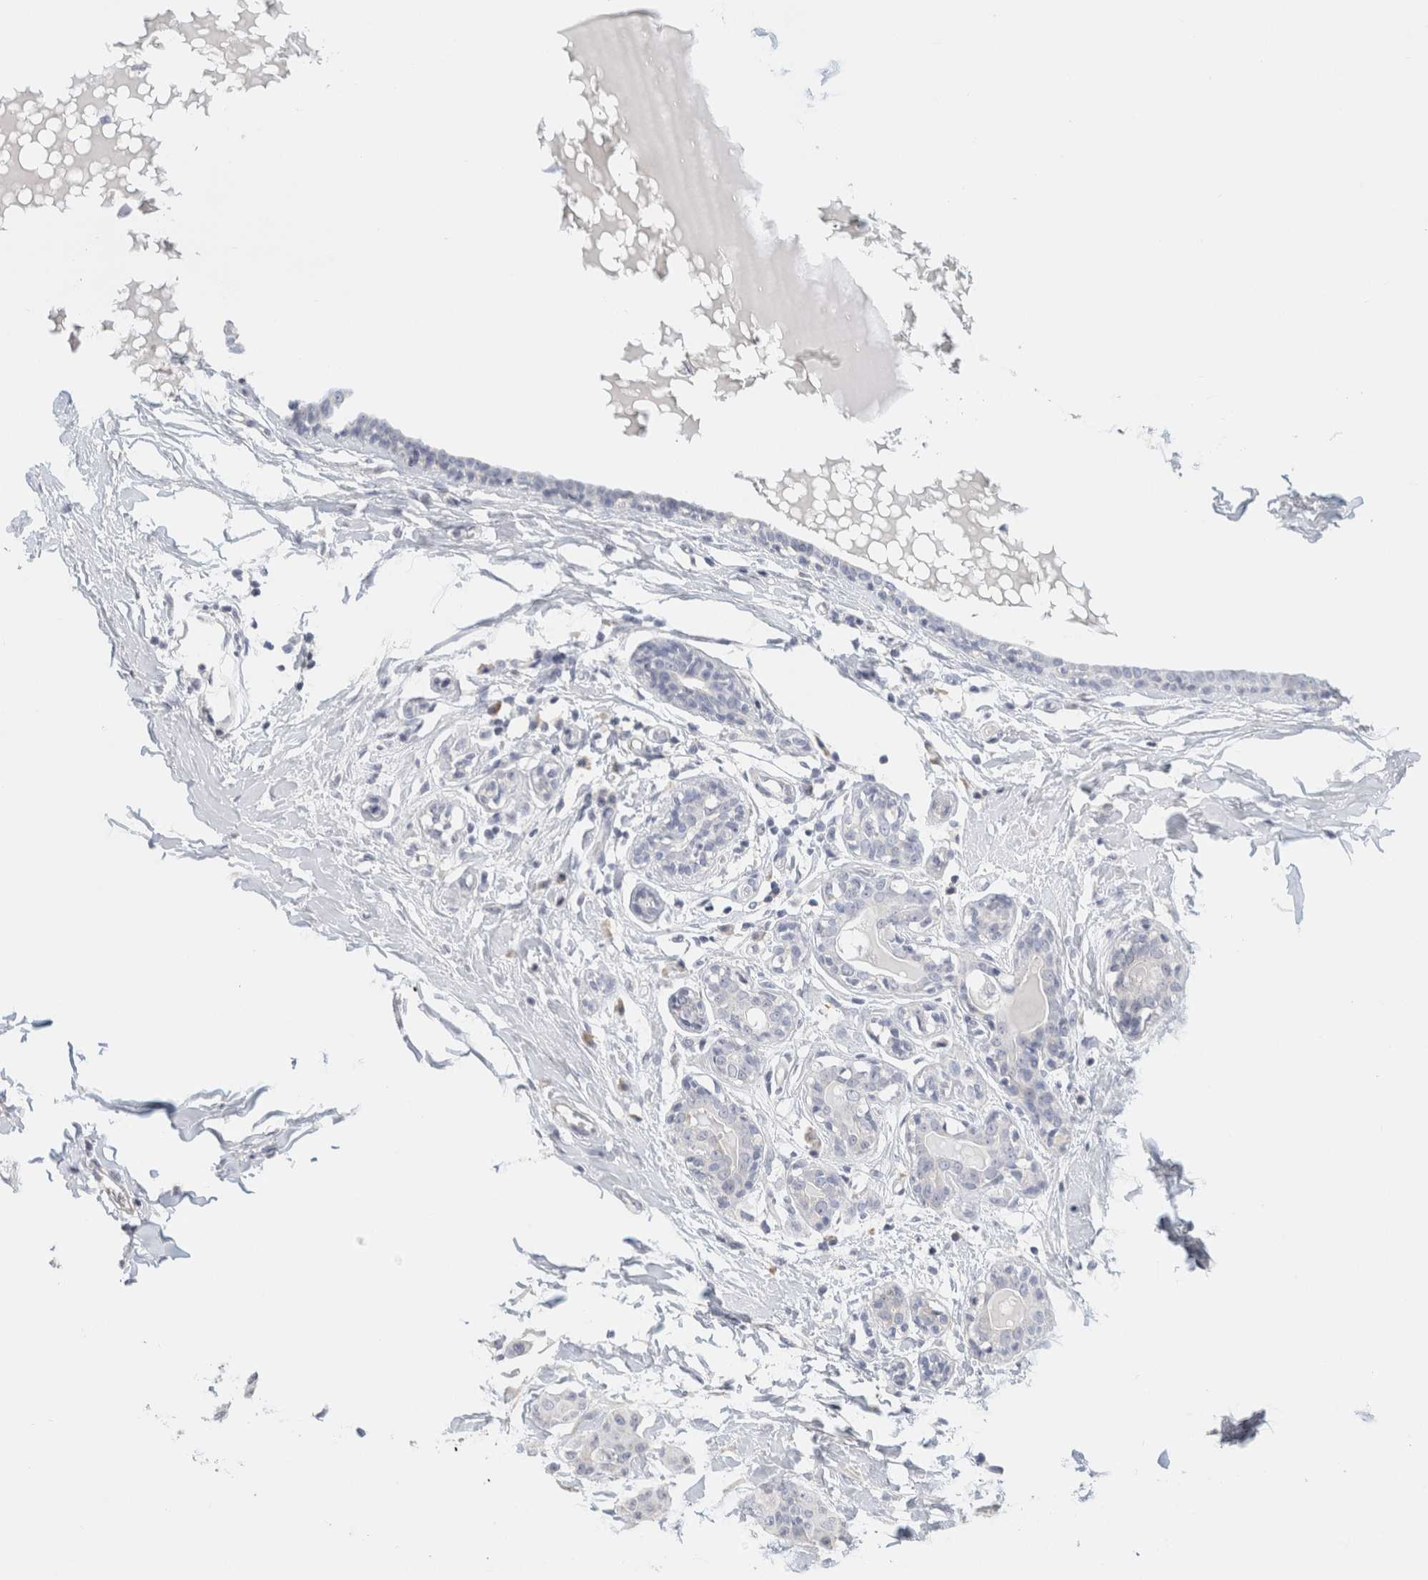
{"staining": {"intensity": "negative", "quantity": "none", "location": "none"}, "tissue": "breast cancer", "cell_type": "Tumor cells", "image_type": "cancer", "snomed": [{"axis": "morphology", "description": "Normal tissue, NOS"}, {"axis": "morphology", "description": "Duct carcinoma"}, {"axis": "topography", "description": "Breast"}], "caption": "High power microscopy histopathology image of an immunohistochemistry (IHC) micrograph of breast cancer, revealing no significant positivity in tumor cells.", "gene": "NEFM", "patient": {"sex": "female", "age": 40}}